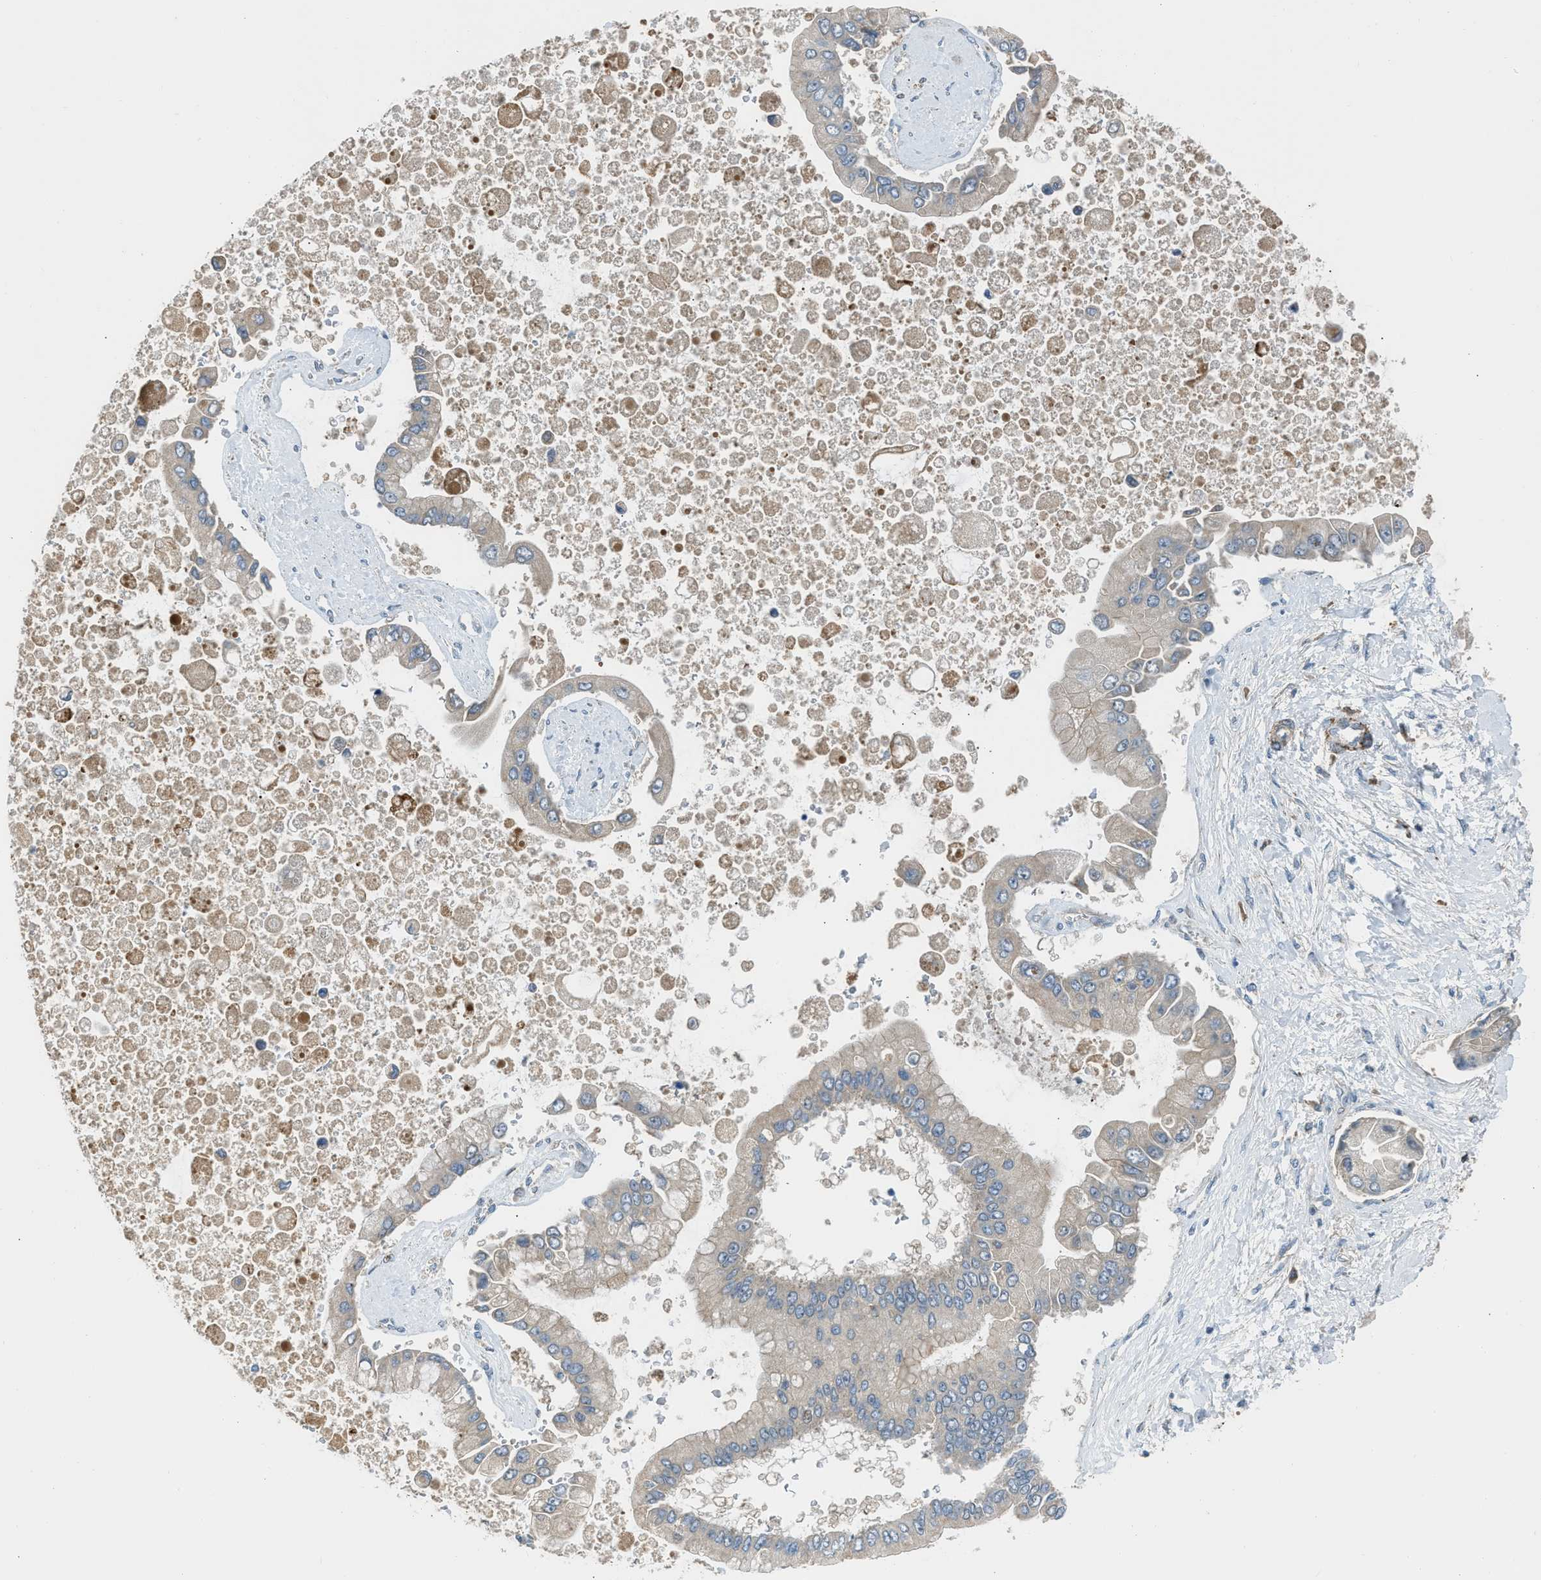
{"staining": {"intensity": "weak", "quantity": "<25%", "location": "cytoplasmic/membranous"}, "tissue": "liver cancer", "cell_type": "Tumor cells", "image_type": "cancer", "snomed": [{"axis": "morphology", "description": "Cholangiocarcinoma"}, {"axis": "topography", "description": "Liver"}], "caption": "An image of liver cancer (cholangiocarcinoma) stained for a protein displays no brown staining in tumor cells.", "gene": "SESN2", "patient": {"sex": "male", "age": 50}}